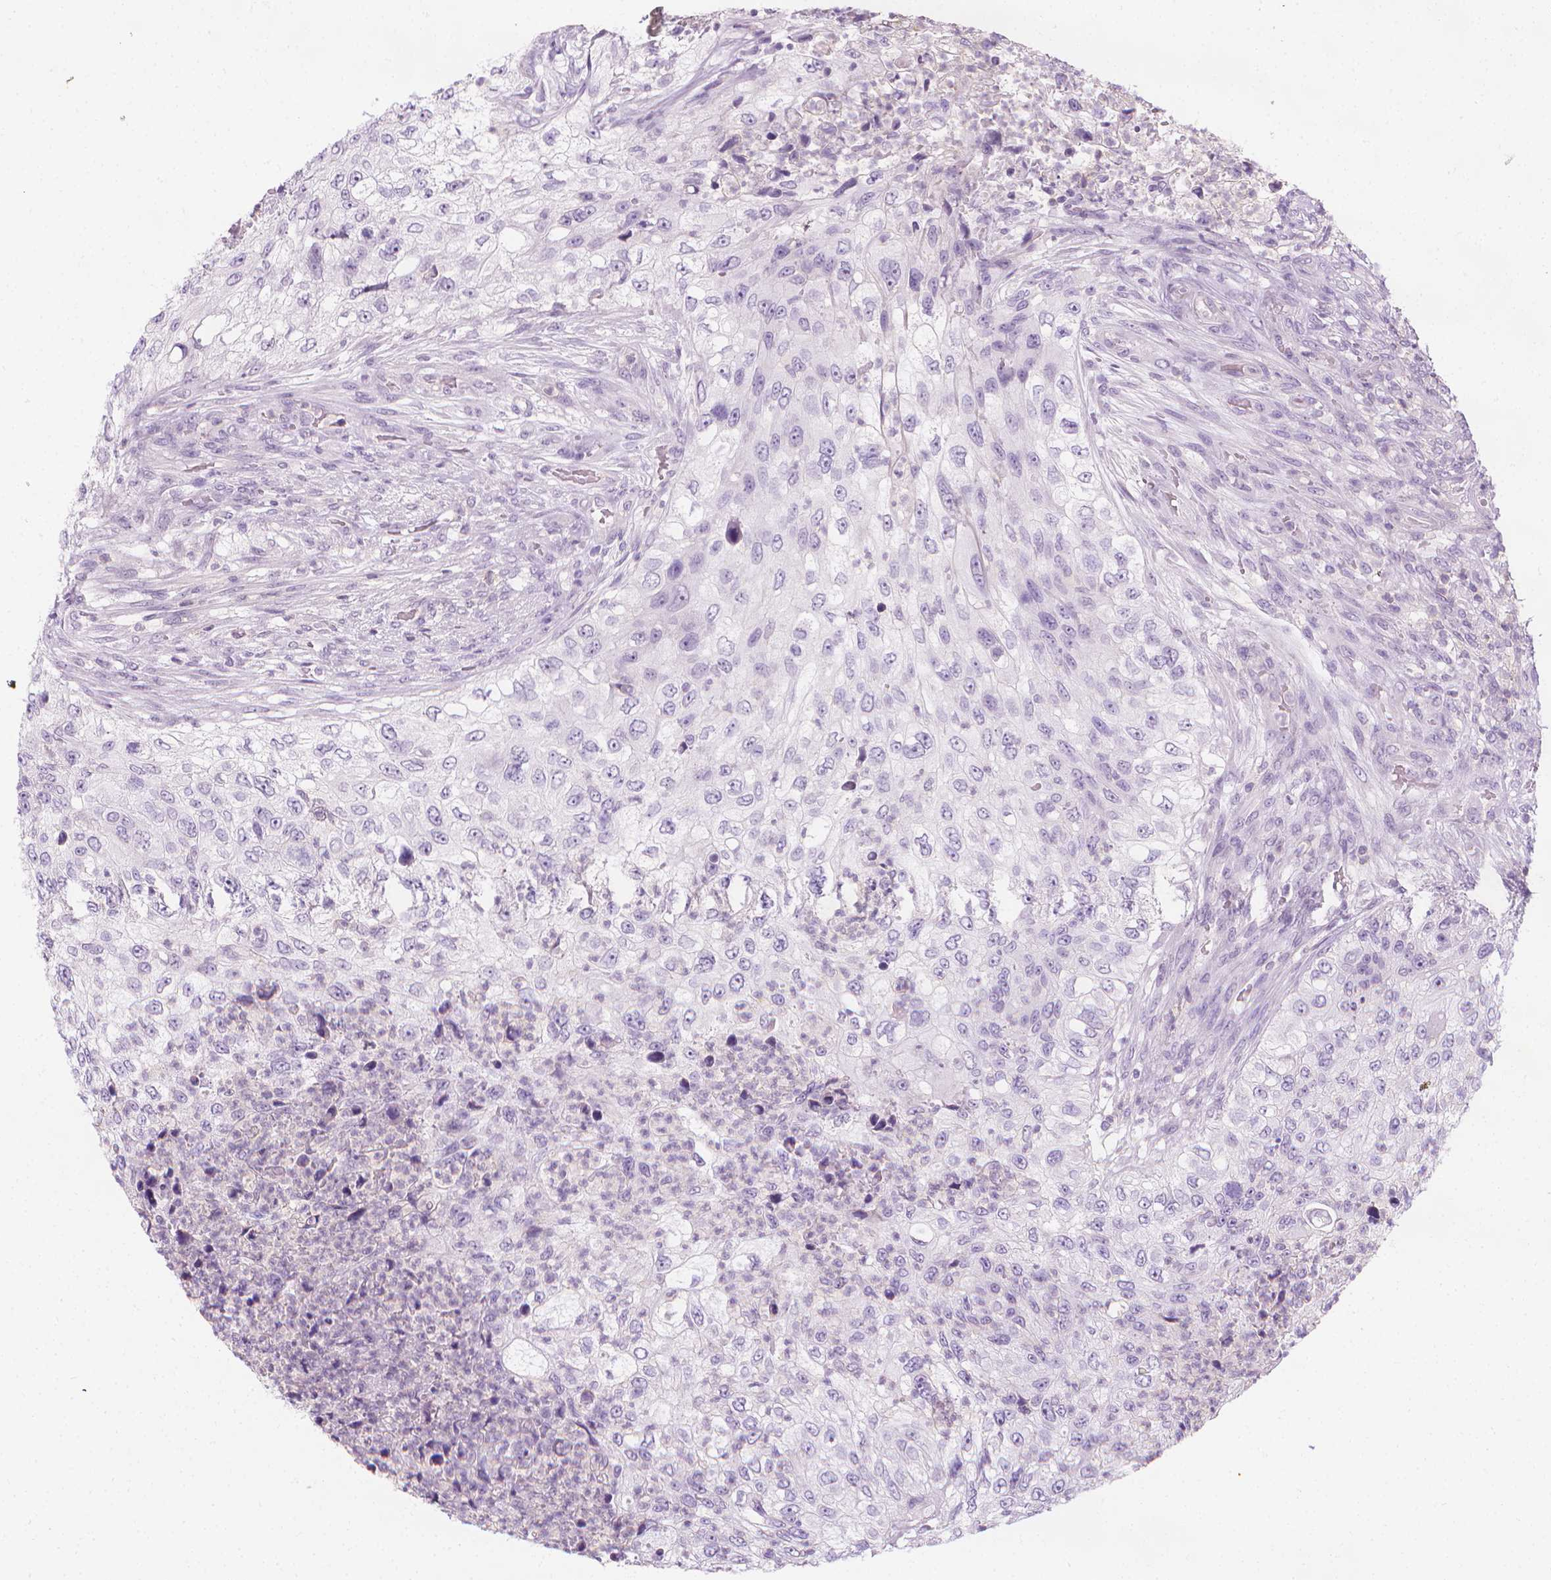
{"staining": {"intensity": "negative", "quantity": "none", "location": "none"}, "tissue": "urothelial cancer", "cell_type": "Tumor cells", "image_type": "cancer", "snomed": [{"axis": "morphology", "description": "Urothelial carcinoma, High grade"}, {"axis": "topography", "description": "Urinary bladder"}], "caption": "High power microscopy histopathology image of an IHC histopathology image of urothelial cancer, revealing no significant positivity in tumor cells.", "gene": "DCAF8L1", "patient": {"sex": "female", "age": 60}}